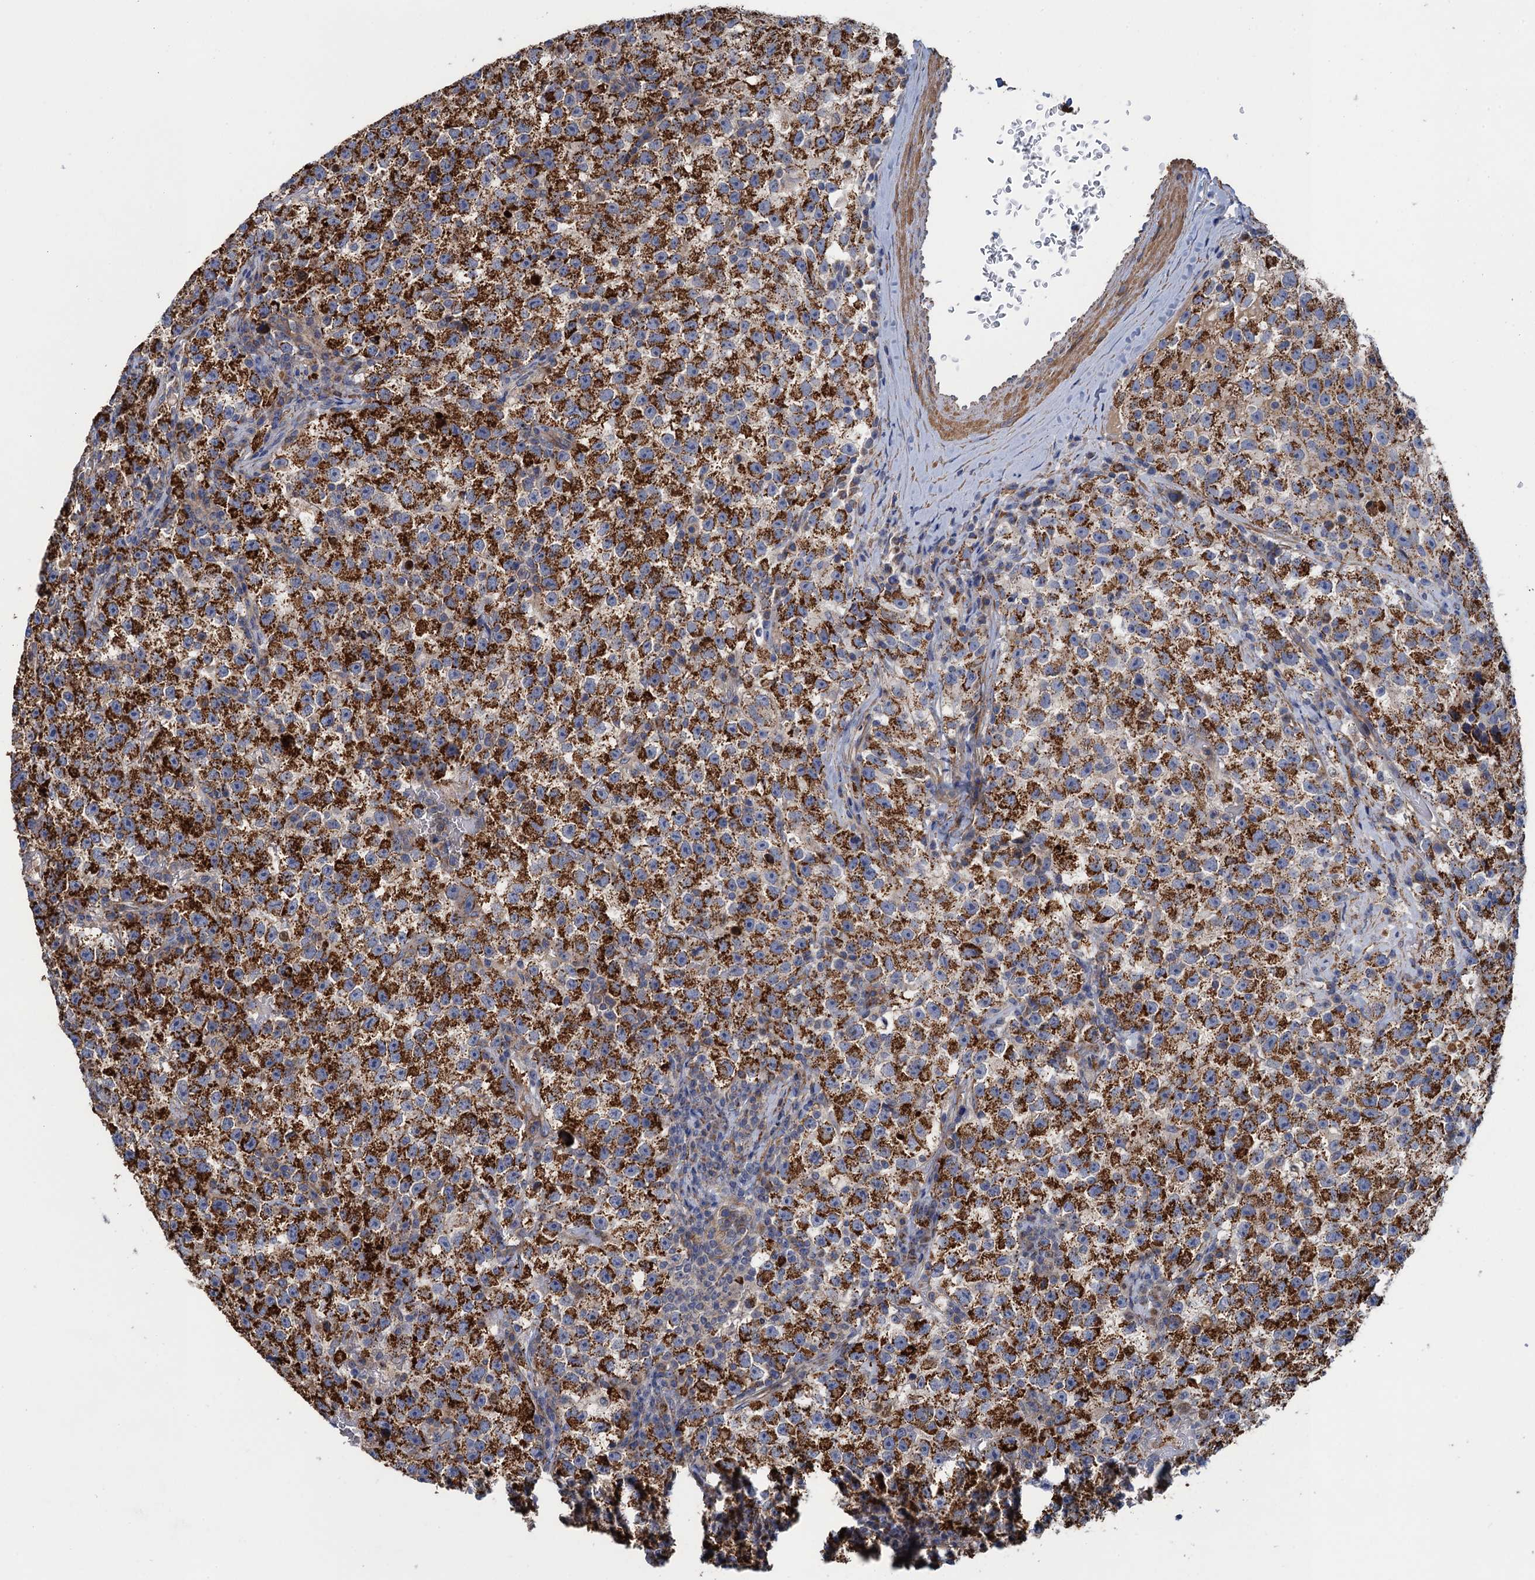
{"staining": {"intensity": "strong", "quantity": ">75%", "location": "cytoplasmic/membranous"}, "tissue": "testis cancer", "cell_type": "Tumor cells", "image_type": "cancer", "snomed": [{"axis": "morphology", "description": "Seminoma, NOS"}, {"axis": "topography", "description": "Testis"}], "caption": "A brown stain shows strong cytoplasmic/membranous expression of a protein in testis cancer tumor cells.", "gene": "GCSH", "patient": {"sex": "male", "age": 22}}